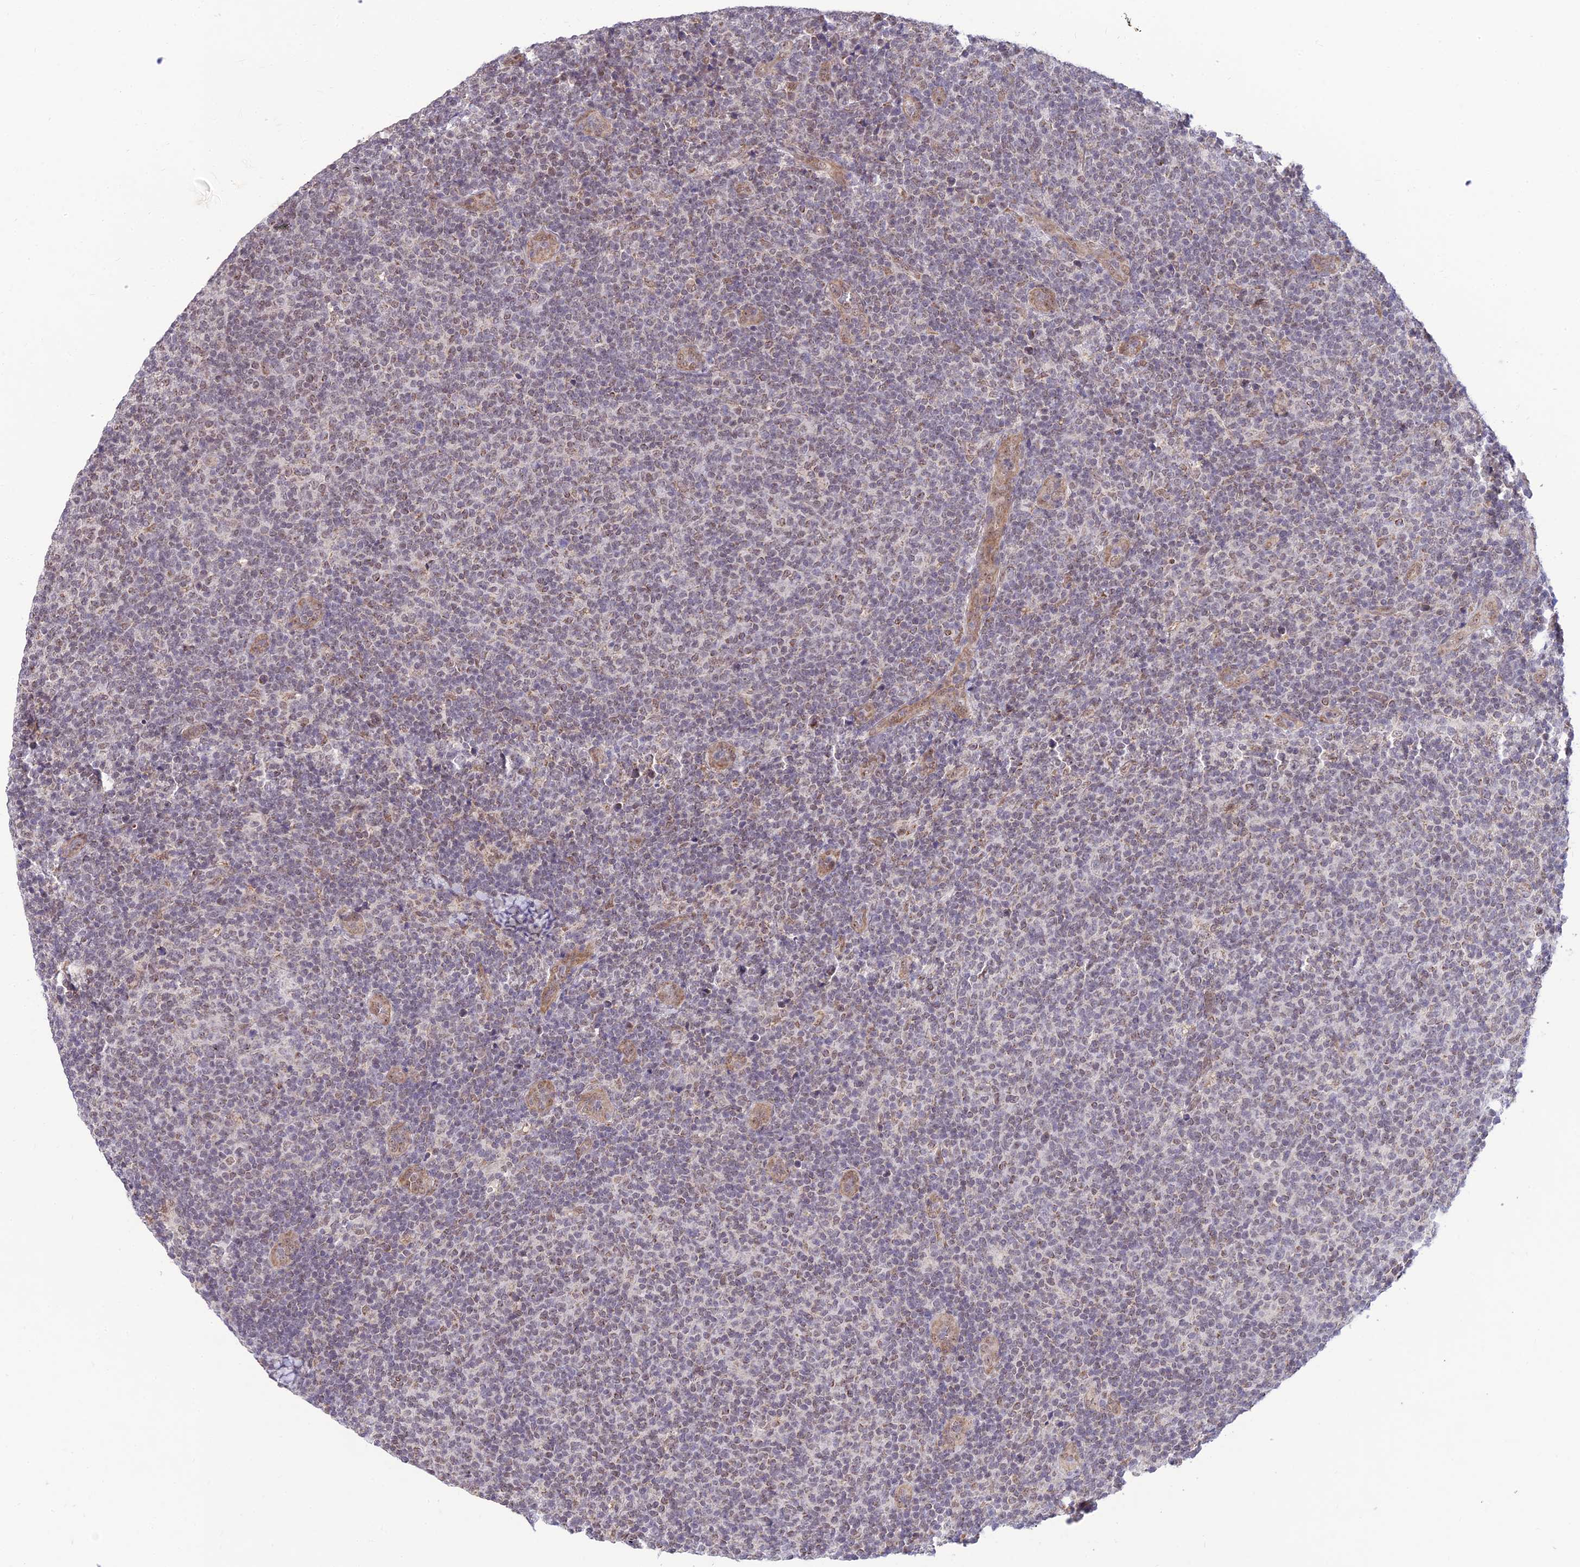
{"staining": {"intensity": "weak", "quantity": "25%-75%", "location": "nuclear"}, "tissue": "lymphoma", "cell_type": "Tumor cells", "image_type": "cancer", "snomed": [{"axis": "morphology", "description": "Malignant lymphoma, non-Hodgkin's type, Low grade"}, {"axis": "topography", "description": "Lymph node"}], "caption": "The photomicrograph shows staining of low-grade malignant lymphoma, non-Hodgkin's type, revealing weak nuclear protein expression (brown color) within tumor cells.", "gene": "MICOS13", "patient": {"sex": "male", "age": 66}}